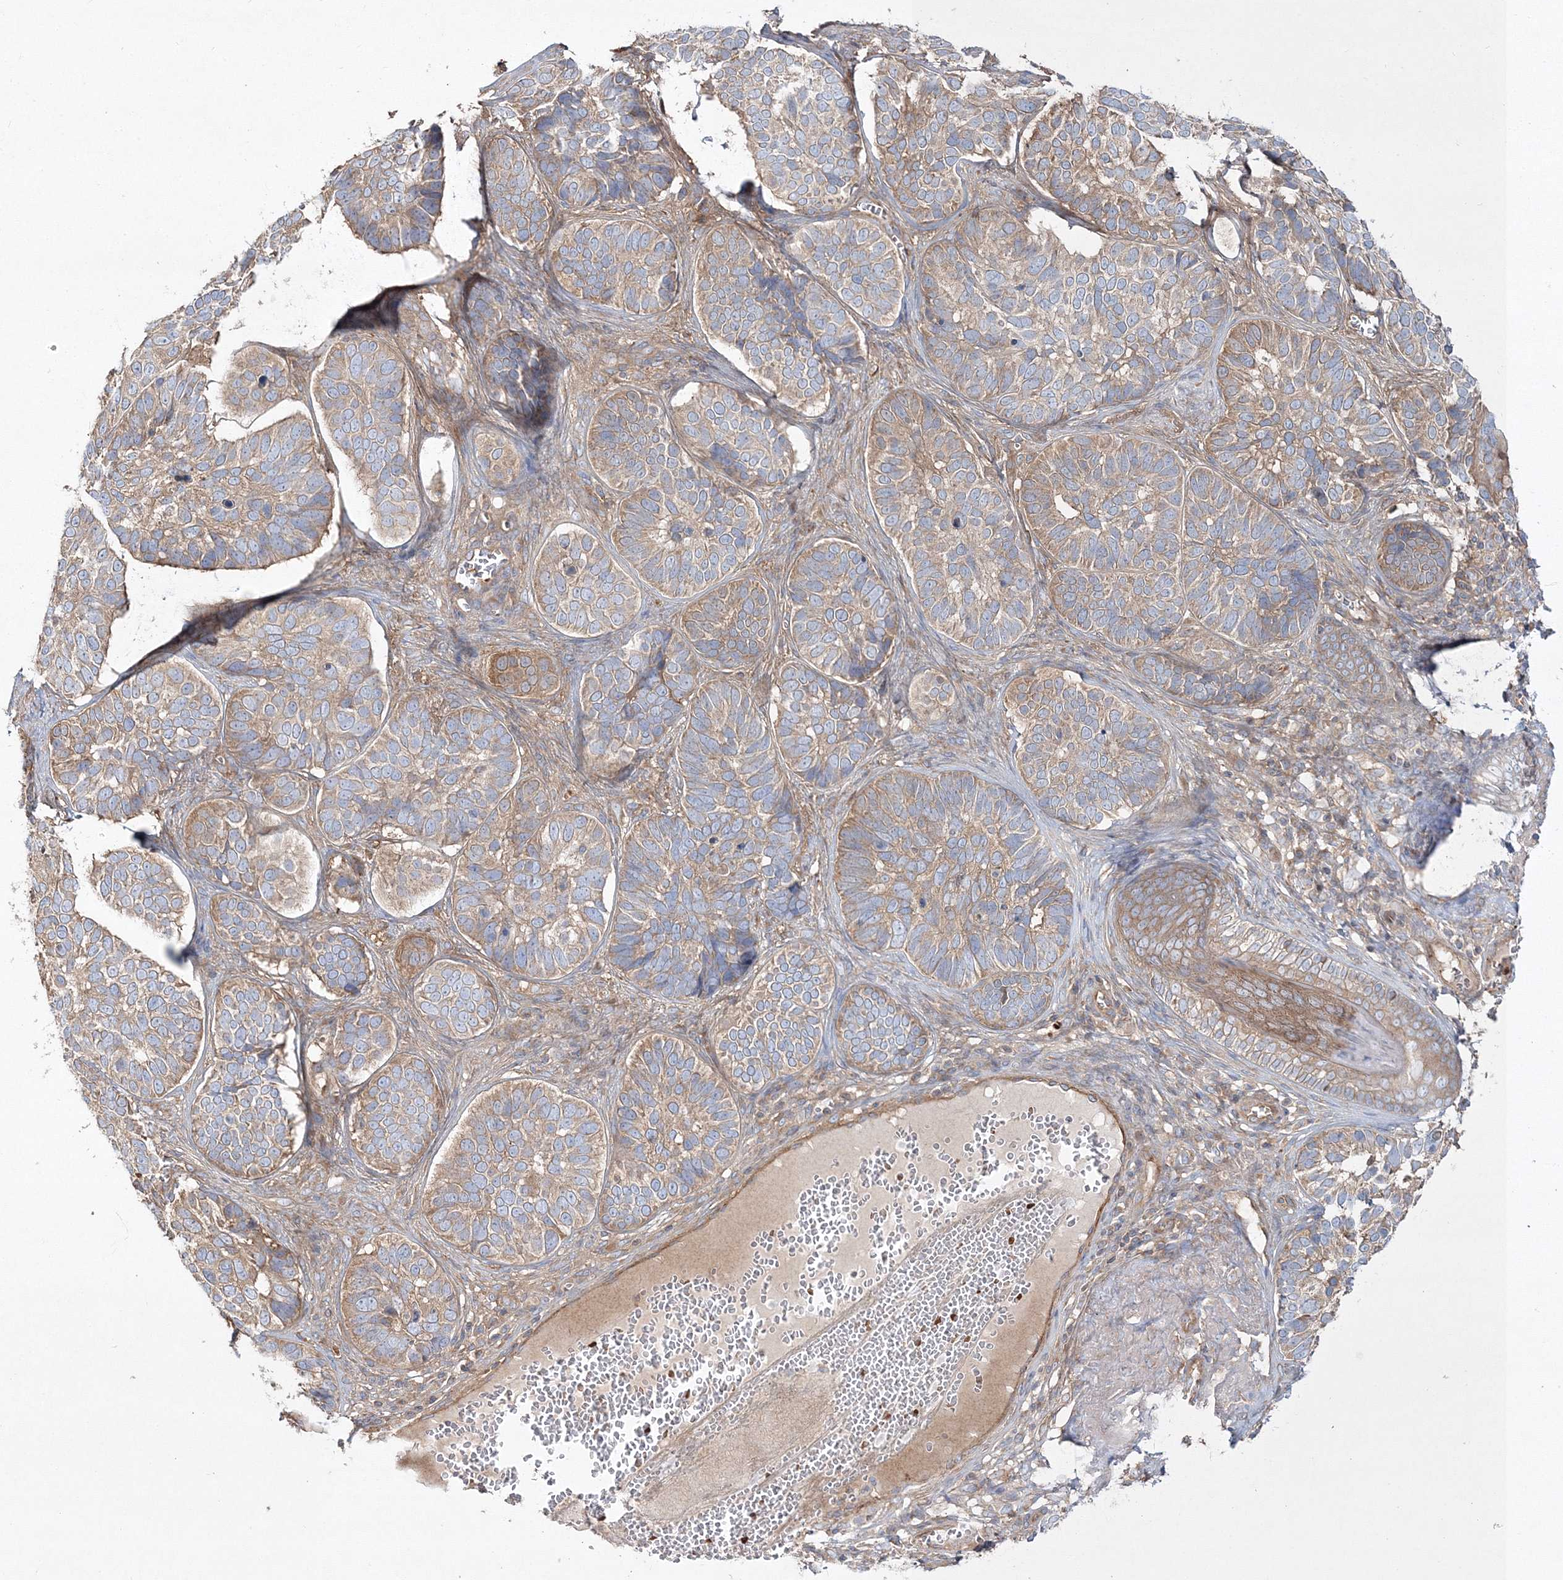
{"staining": {"intensity": "weak", "quantity": "25%-75%", "location": "cytoplasmic/membranous"}, "tissue": "skin cancer", "cell_type": "Tumor cells", "image_type": "cancer", "snomed": [{"axis": "morphology", "description": "Basal cell carcinoma"}, {"axis": "topography", "description": "Skin"}], "caption": "Weak cytoplasmic/membranous positivity is appreciated in about 25%-75% of tumor cells in basal cell carcinoma (skin).", "gene": "ZSWIM6", "patient": {"sex": "male", "age": 62}}